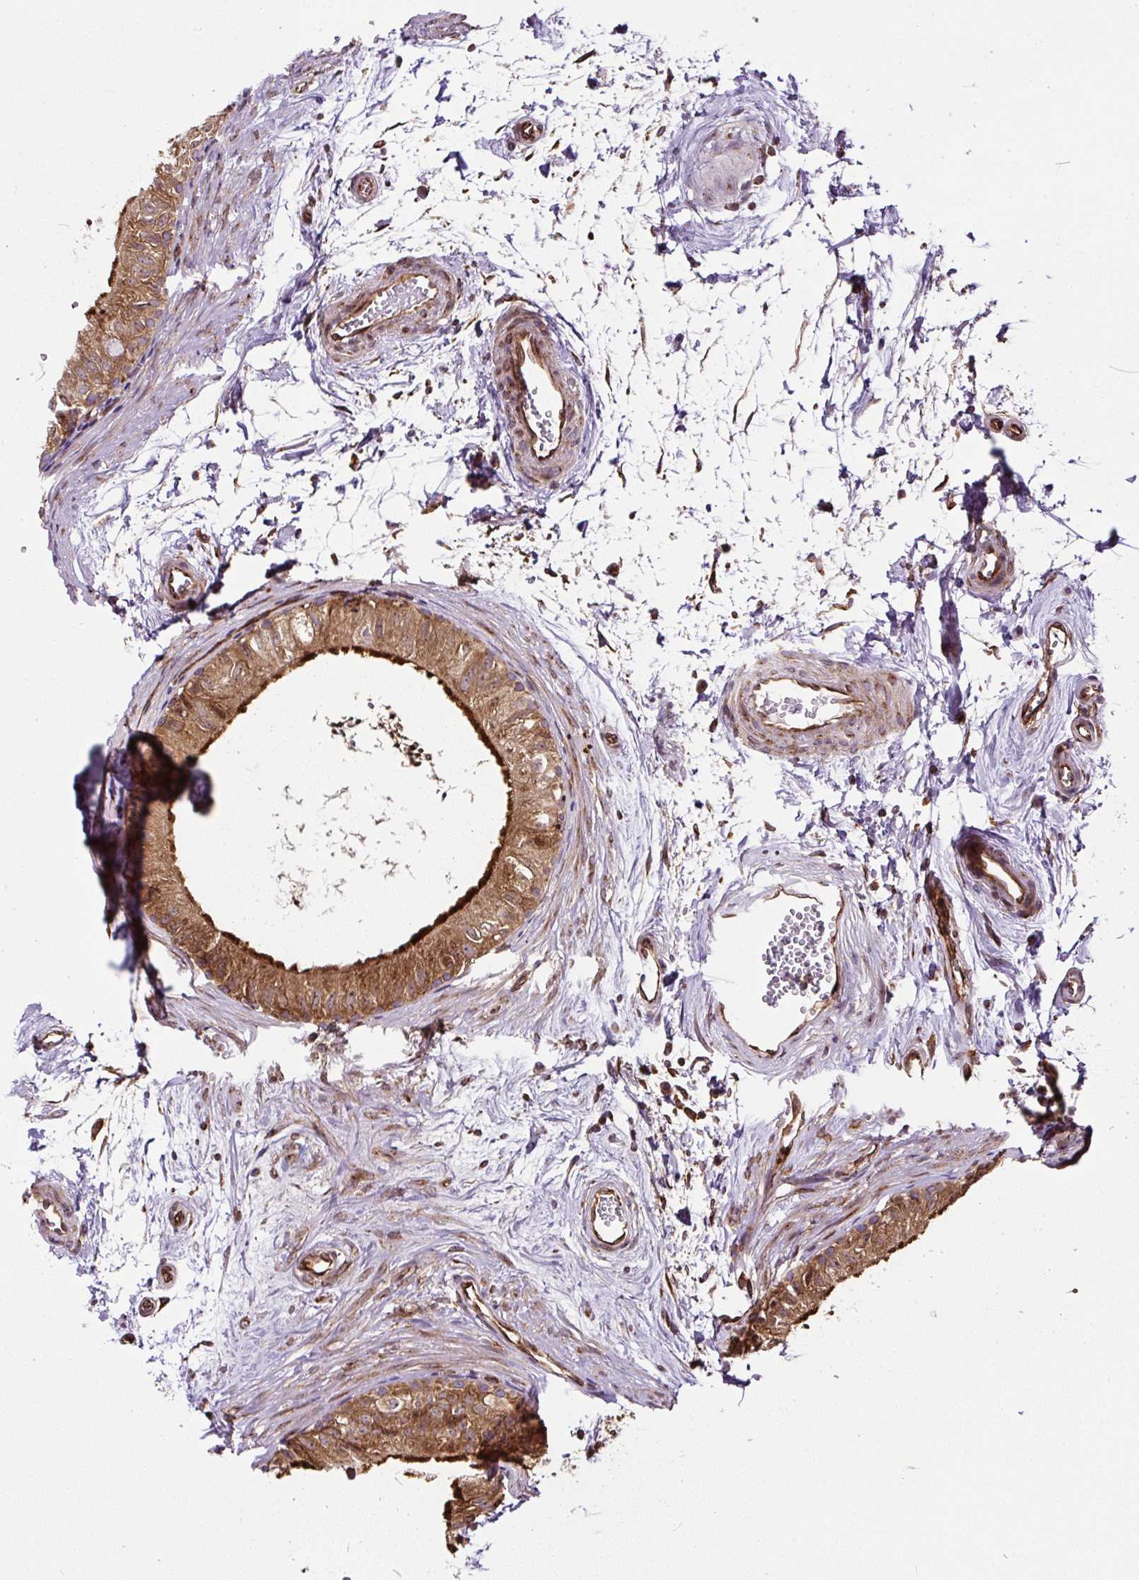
{"staining": {"intensity": "strong", "quantity": ">75%", "location": "cytoplasmic/membranous"}, "tissue": "epididymis", "cell_type": "Glandular cells", "image_type": "normal", "snomed": [{"axis": "morphology", "description": "Normal tissue, NOS"}, {"axis": "topography", "description": "Epididymis"}], "caption": "The micrograph demonstrates staining of normal epididymis, revealing strong cytoplasmic/membranous protein staining (brown color) within glandular cells. (DAB IHC, brown staining for protein, blue staining for nuclei).", "gene": "KDM4E", "patient": {"sex": "male", "age": 56}}